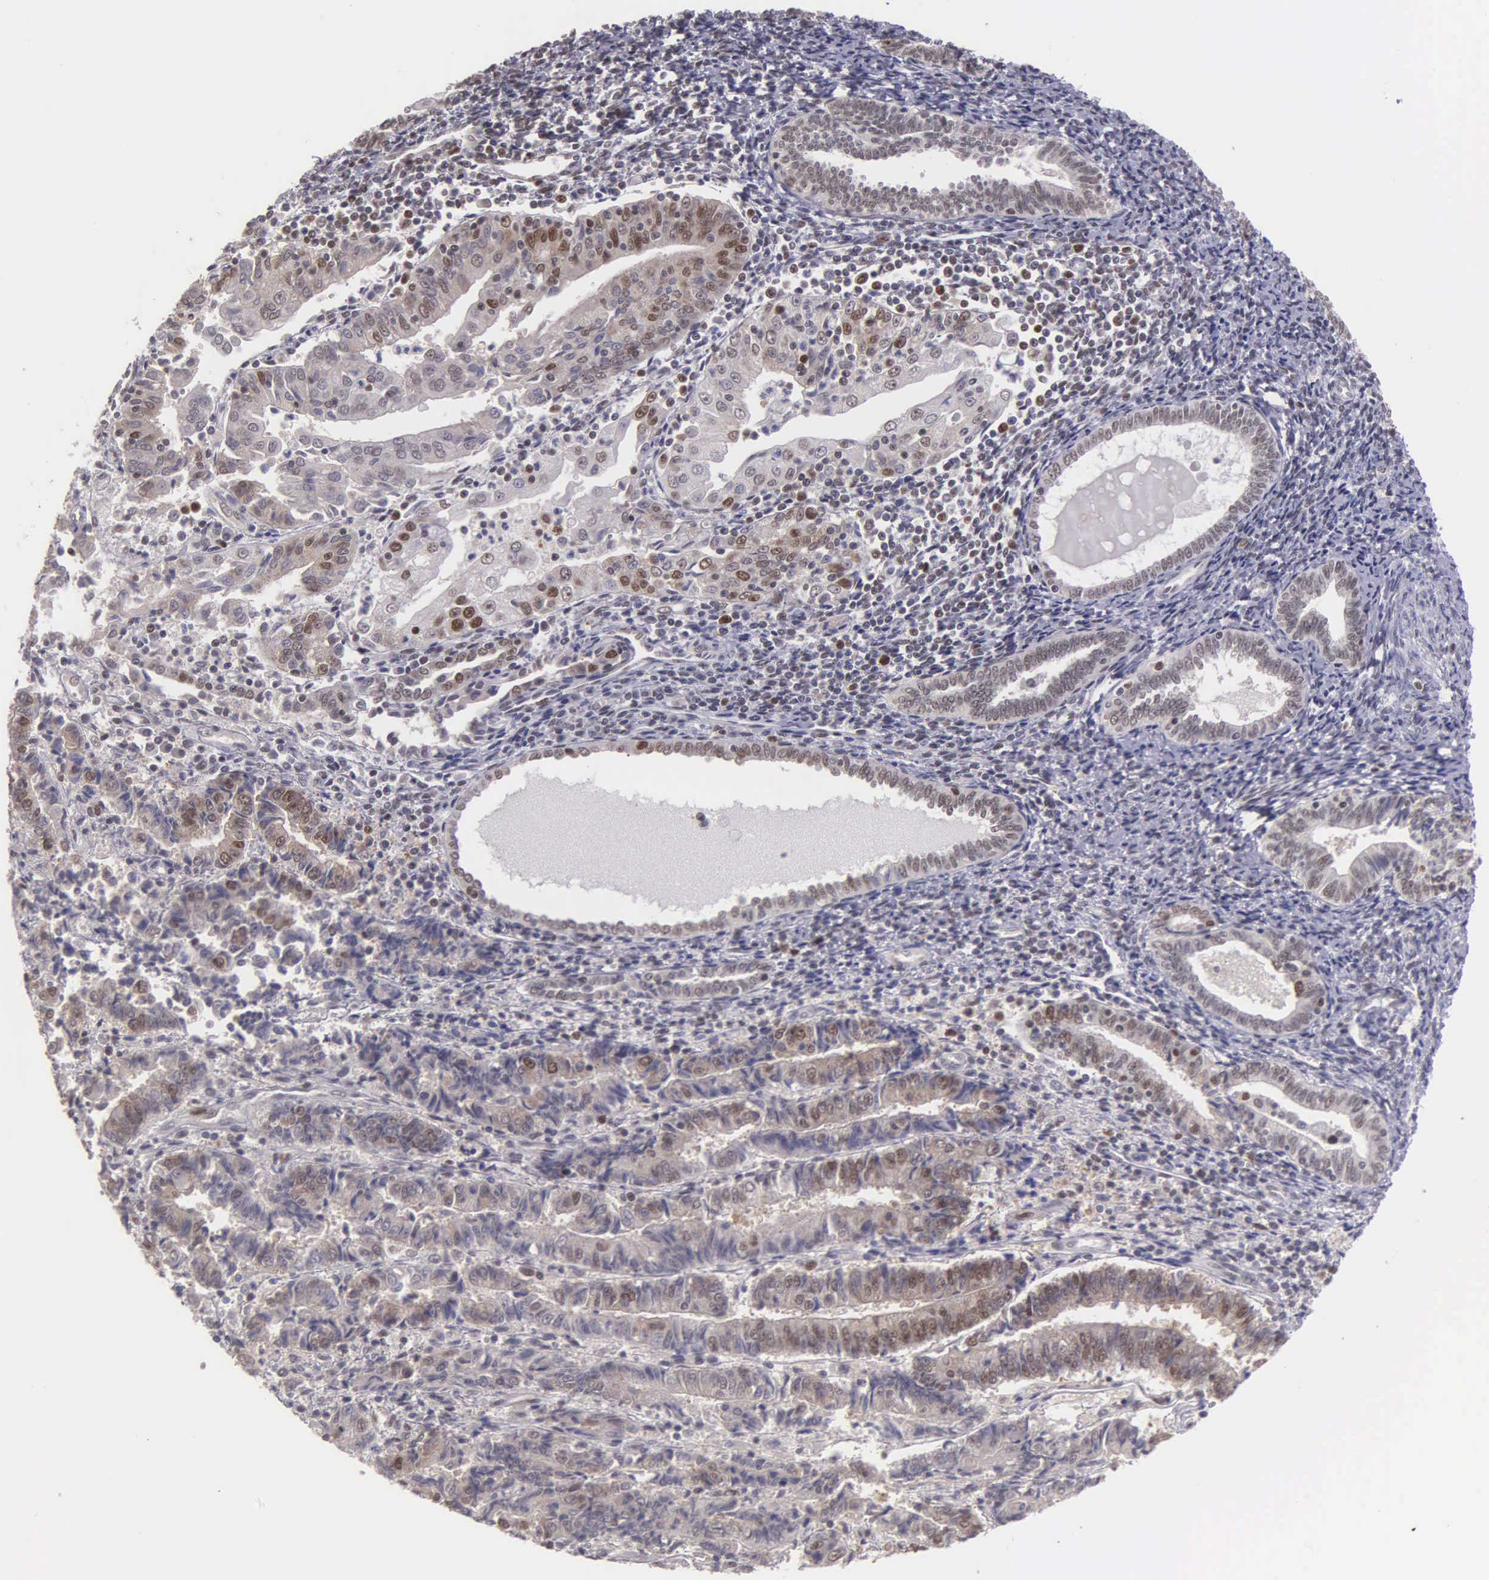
{"staining": {"intensity": "moderate", "quantity": "25%-75%", "location": "cytoplasmic/membranous,nuclear"}, "tissue": "endometrial cancer", "cell_type": "Tumor cells", "image_type": "cancer", "snomed": [{"axis": "morphology", "description": "Adenocarcinoma, NOS"}, {"axis": "topography", "description": "Endometrium"}], "caption": "Immunohistochemical staining of adenocarcinoma (endometrial) exhibits medium levels of moderate cytoplasmic/membranous and nuclear expression in approximately 25%-75% of tumor cells.", "gene": "UBR7", "patient": {"sex": "female", "age": 75}}